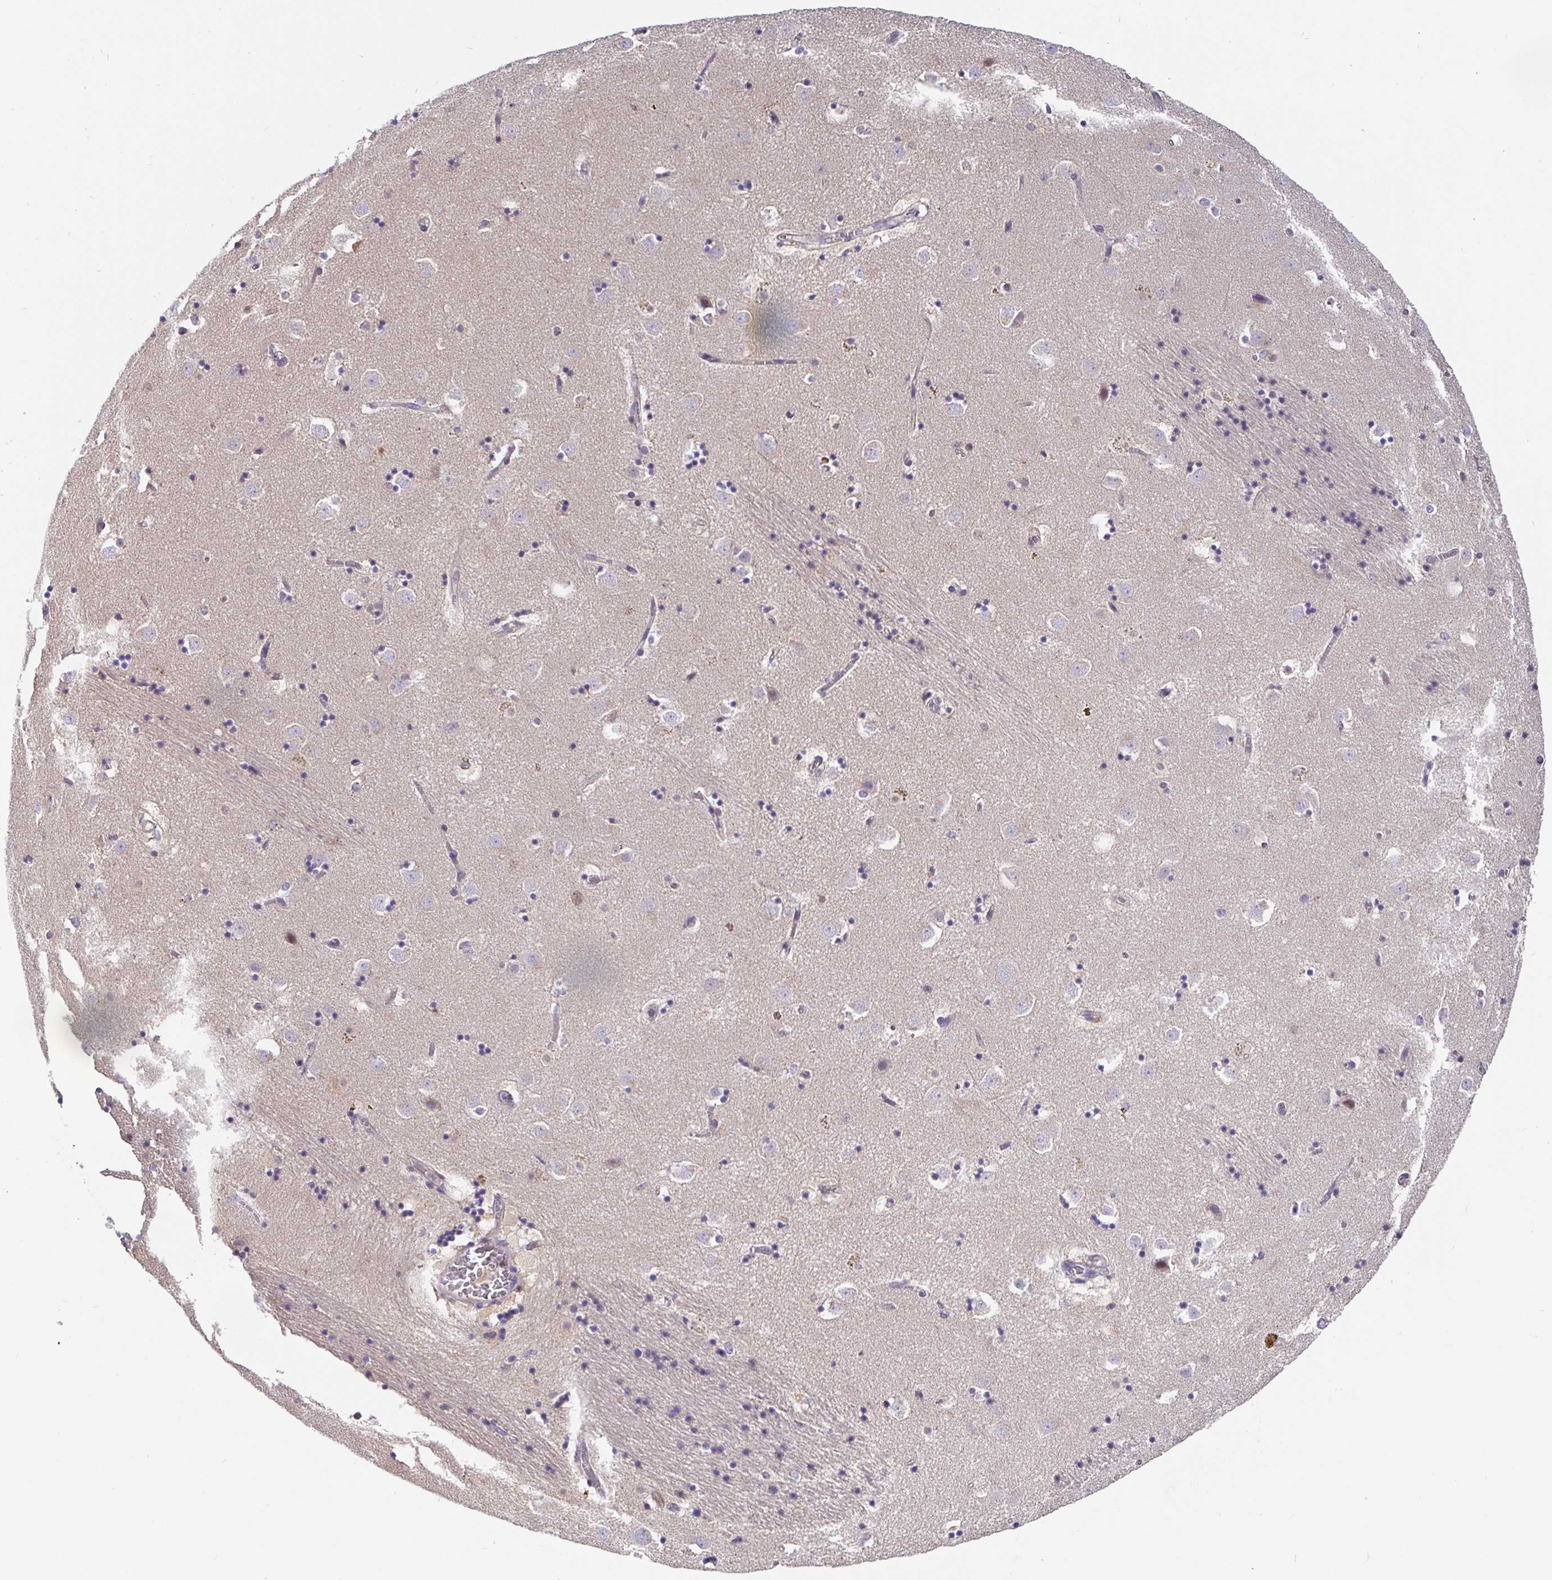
{"staining": {"intensity": "negative", "quantity": "none", "location": "none"}, "tissue": "caudate", "cell_type": "Glial cells", "image_type": "normal", "snomed": [{"axis": "morphology", "description": "Normal tissue, NOS"}, {"axis": "topography", "description": "Lateral ventricle wall"}], "caption": "Immunohistochemical staining of benign human caudate exhibits no significant positivity in glial cells. Brightfield microscopy of immunohistochemistry stained with DAB (3,3'-diaminobenzidine) (brown) and hematoxylin (blue), captured at high magnification.", "gene": "SATB1", "patient": {"sex": "male", "age": 58}}